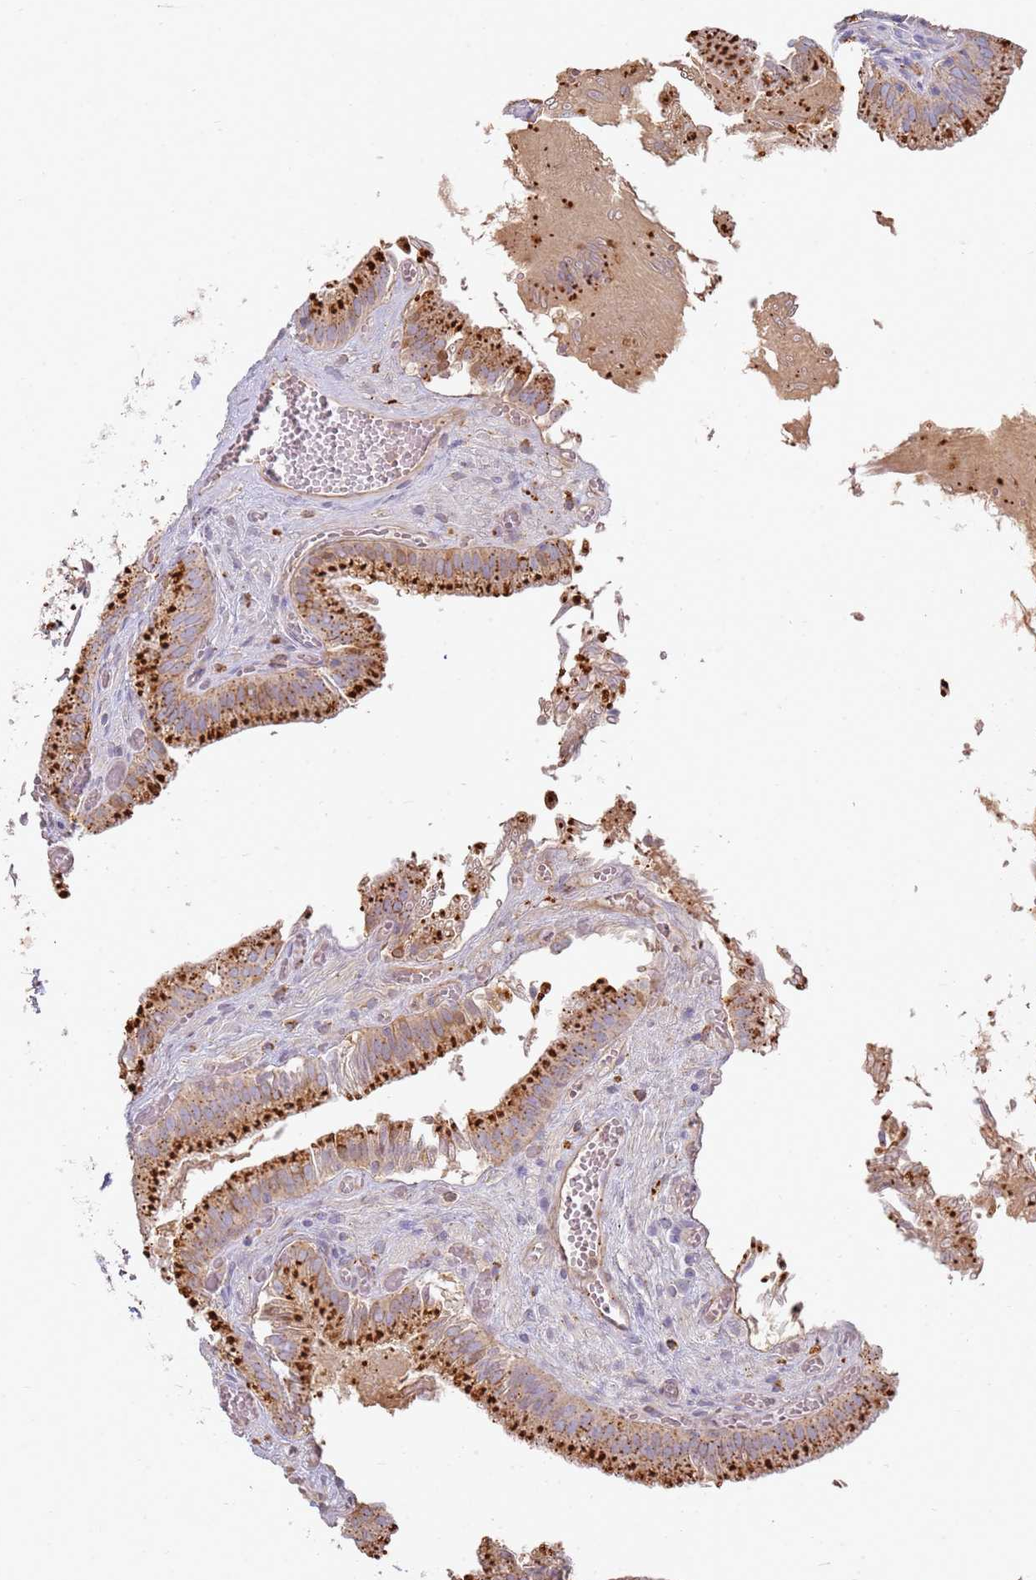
{"staining": {"intensity": "strong", "quantity": ">75%", "location": "cytoplasmic/membranous"}, "tissue": "gallbladder", "cell_type": "Glandular cells", "image_type": "normal", "snomed": [{"axis": "morphology", "description": "Normal tissue, NOS"}, {"axis": "topography", "description": "Gallbladder"}, {"axis": "topography", "description": "Peripheral nerve tissue"}], "caption": "Immunohistochemistry (IHC) (DAB (3,3'-diaminobenzidine)) staining of unremarkable gallbladder exhibits strong cytoplasmic/membranous protein expression in approximately >75% of glandular cells. The staining is performed using DAB brown chromogen to label protein expression. The nuclei are counter-stained blue using hematoxylin.", "gene": "TMEM229B", "patient": {"sex": "male", "age": 17}}